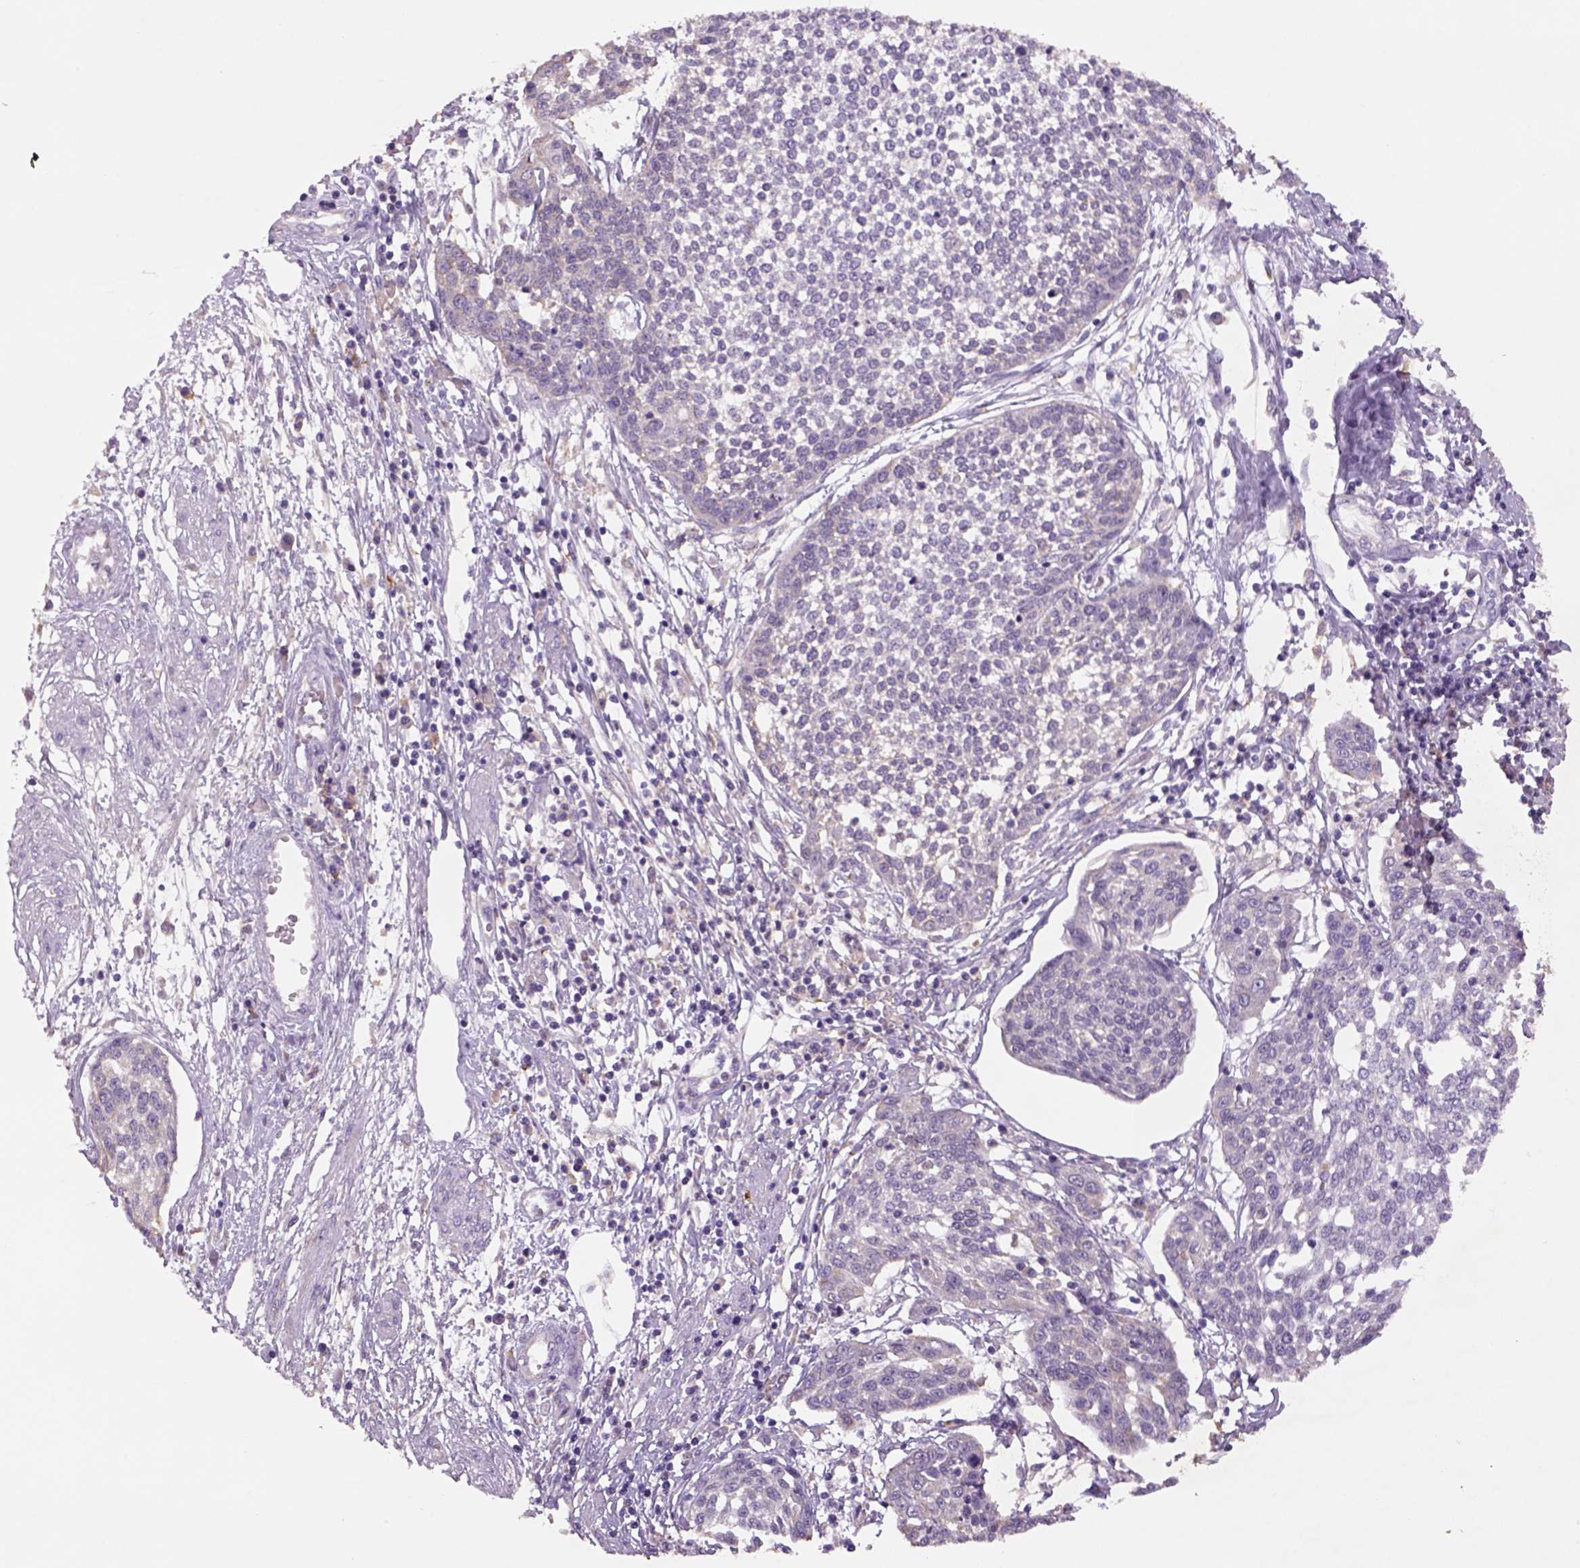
{"staining": {"intensity": "negative", "quantity": "none", "location": "none"}, "tissue": "cervical cancer", "cell_type": "Tumor cells", "image_type": "cancer", "snomed": [{"axis": "morphology", "description": "Squamous cell carcinoma, NOS"}, {"axis": "topography", "description": "Cervix"}], "caption": "Tumor cells show no significant protein expression in cervical cancer. The staining was performed using DAB (3,3'-diaminobenzidine) to visualize the protein expression in brown, while the nuclei were stained in blue with hematoxylin (Magnification: 20x).", "gene": "NAALAD2", "patient": {"sex": "female", "age": 34}}